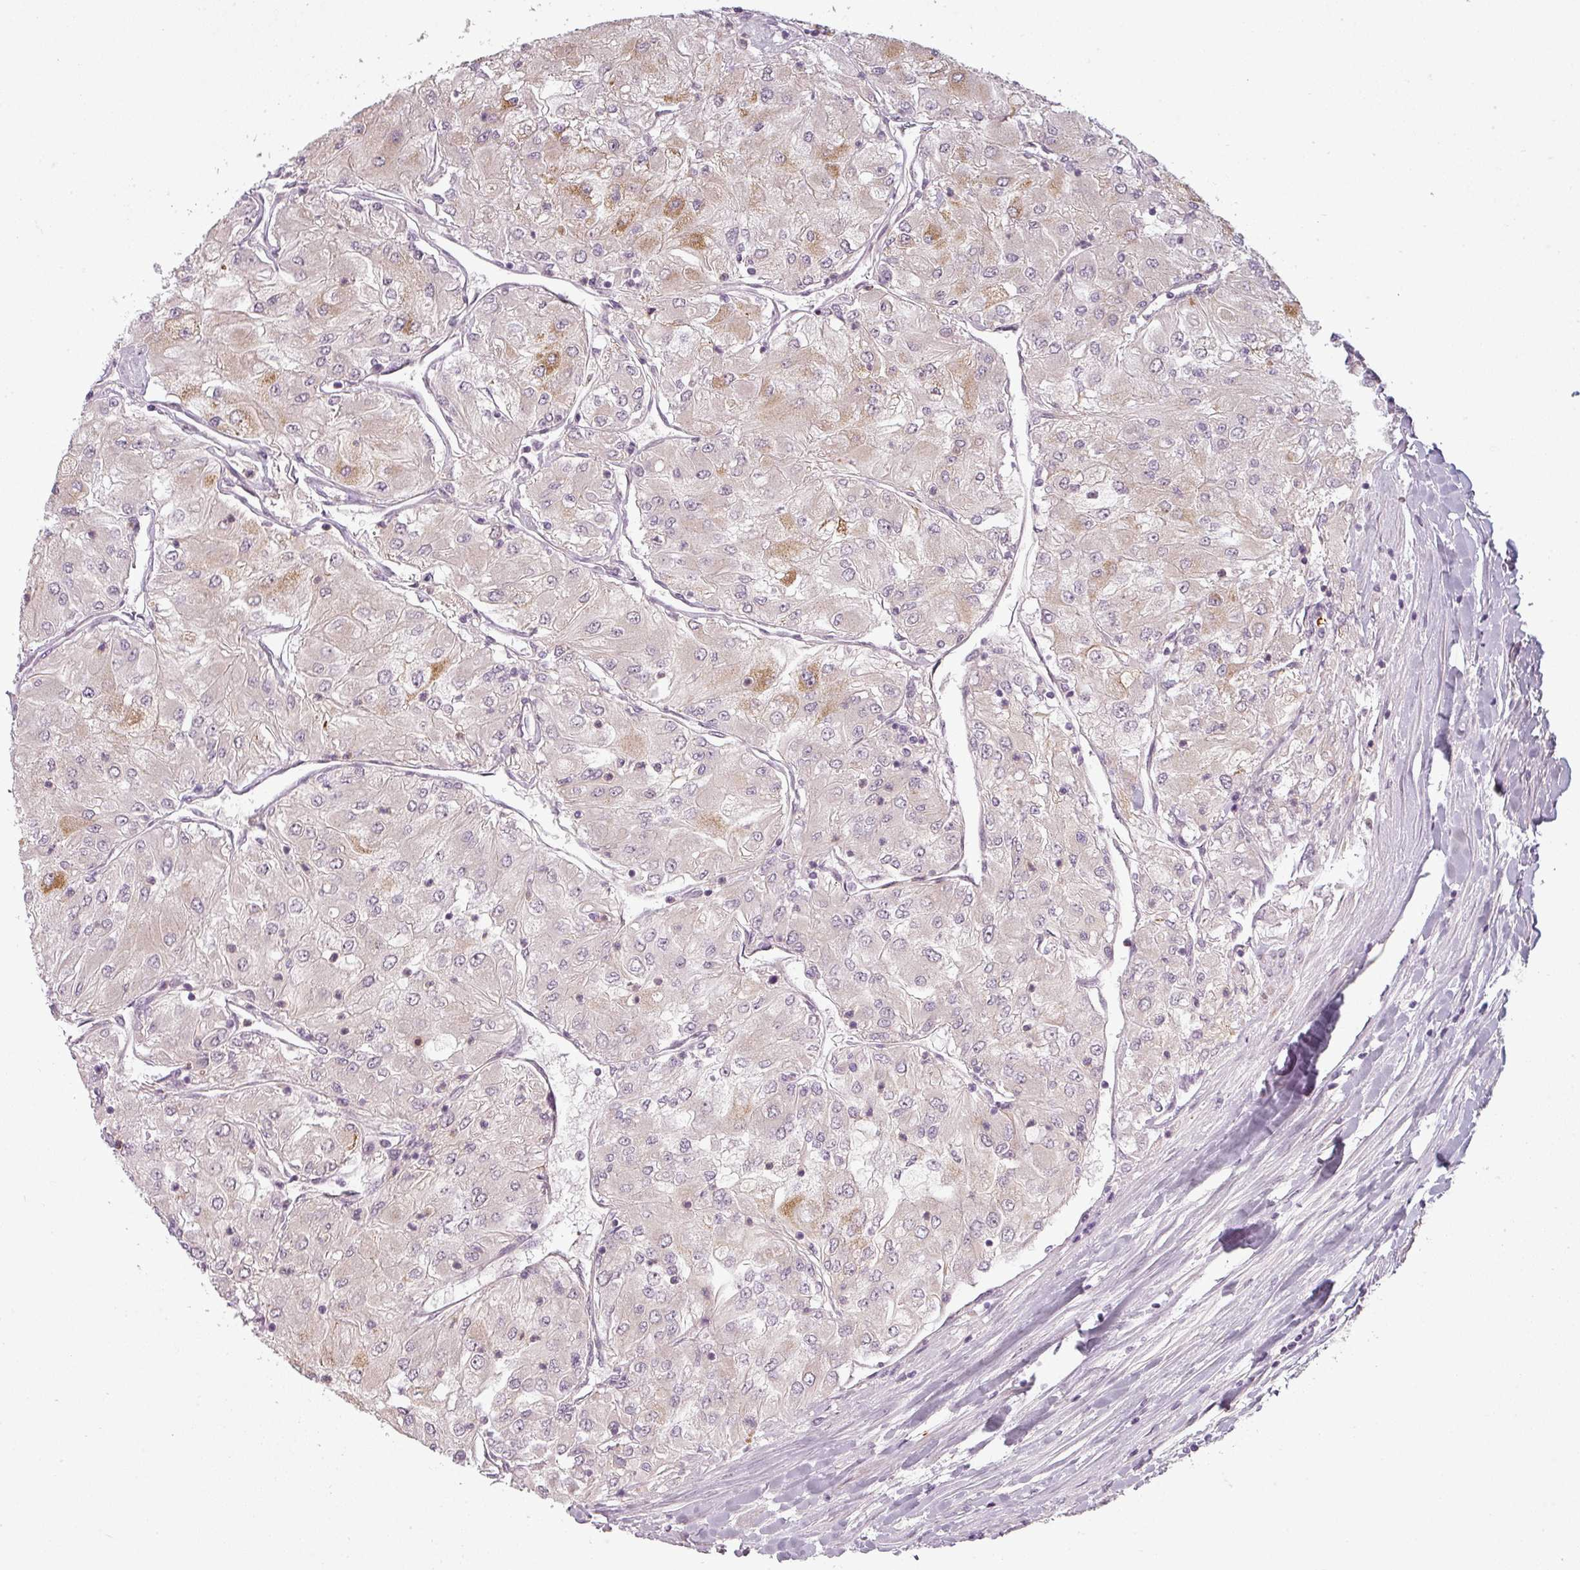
{"staining": {"intensity": "moderate", "quantity": "<25%", "location": "cytoplasmic/membranous"}, "tissue": "renal cancer", "cell_type": "Tumor cells", "image_type": "cancer", "snomed": [{"axis": "morphology", "description": "Adenocarcinoma, NOS"}, {"axis": "topography", "description": "Kidney"}], "caption": "A high-resolution image shows immunohistochemistry (IHC) staining of adenocarcinoma (renal), which exhibits moderate cytoplasmic/membranous expression in approximately <25% of tumor cells.", "gene": "SLC16A9", "patient": {"sex": "male", "age": 80}}